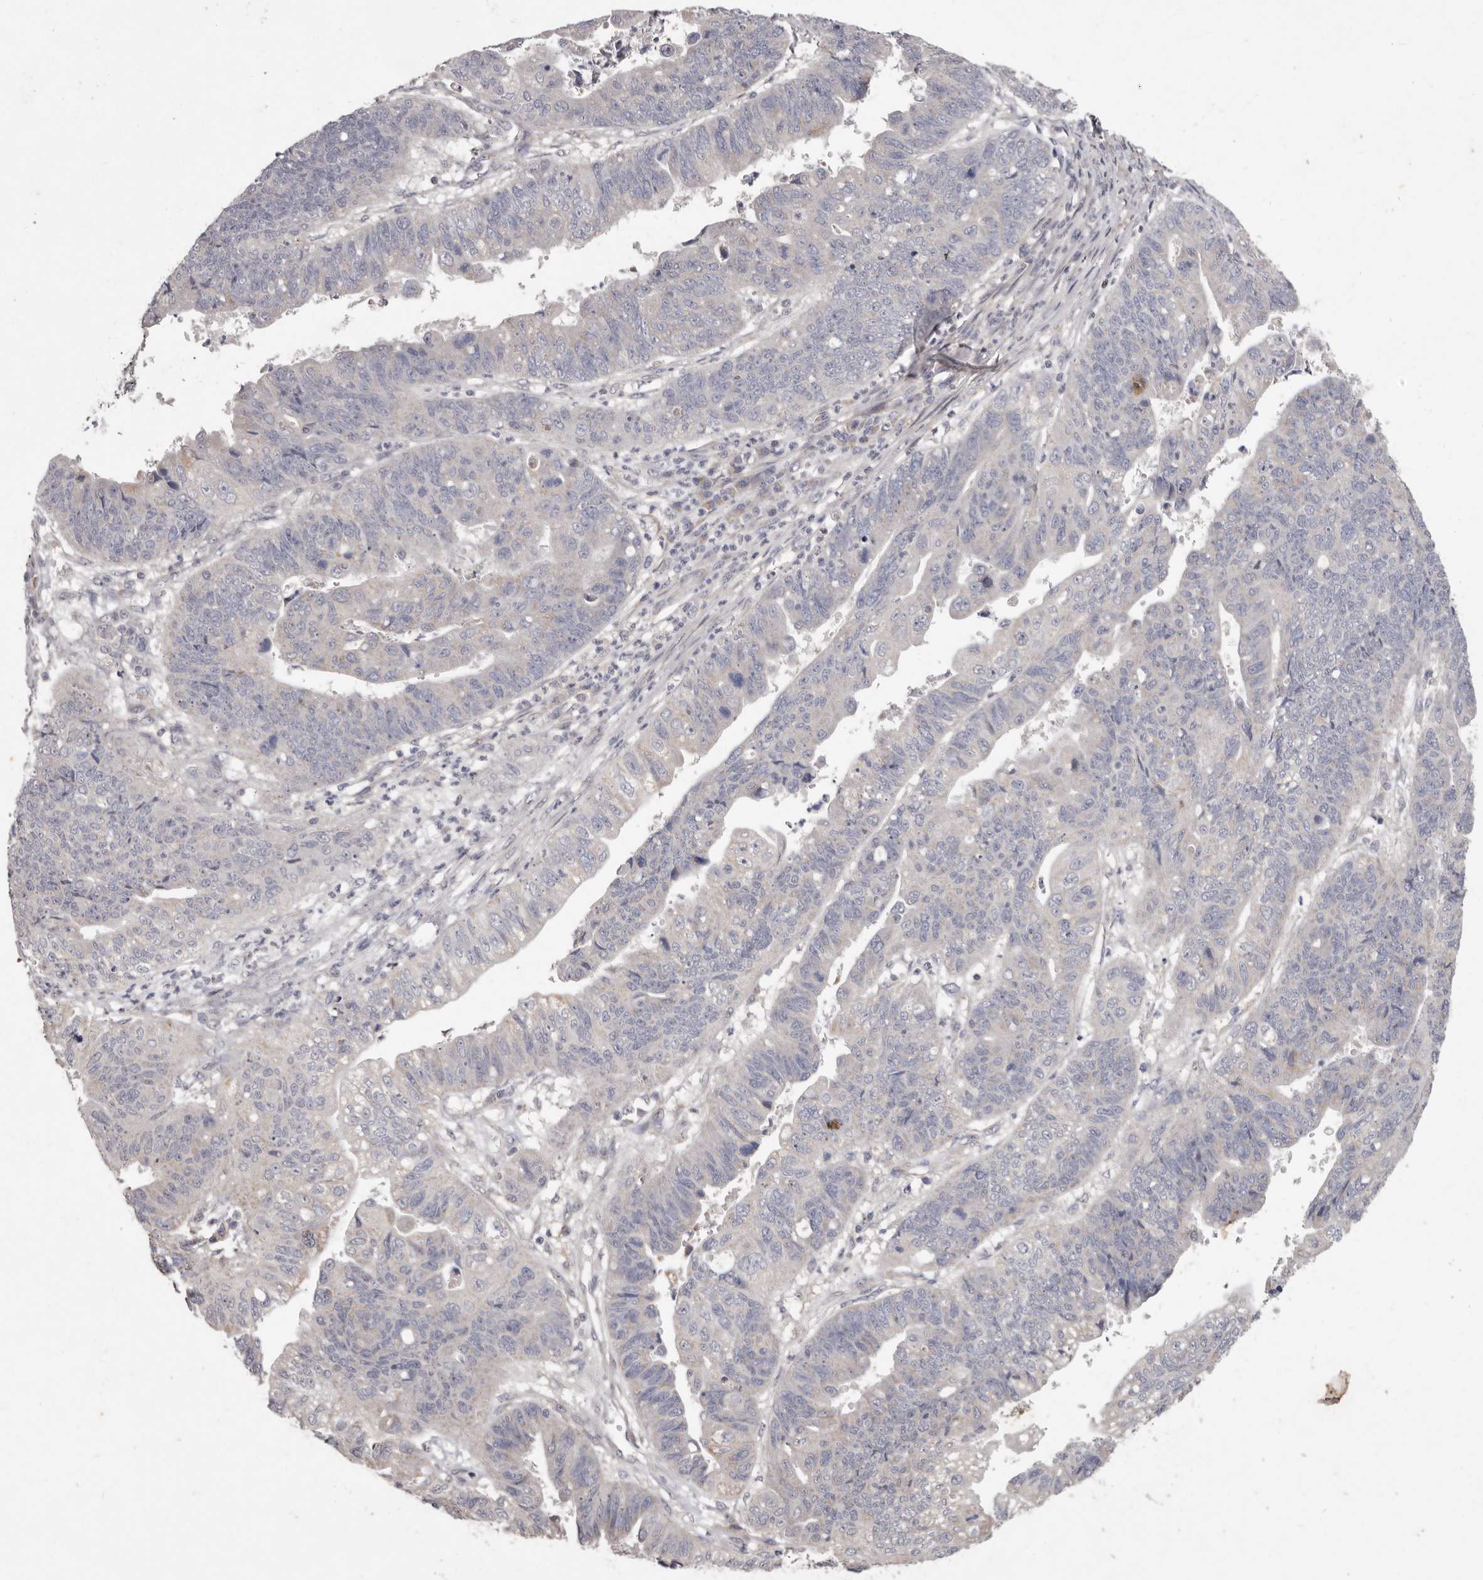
{"staining": {"intensity": "negative", "quantity": "none", "location": "none"}, "tissue": "stomach cancer", "cell_type": "Tumor cells", "image_type": "cancer", "snomed": [{"axis": "morphology", "description": "Adenocarcinoma, NOS"}, {"axis": "topography", "description": "Stomach"}], "caption": "Immunohistochemical staining of human stomach cancer shows no significant positivity in tumor cells.", "gene": "FLAD1", "patient": {"sex": "male", "age": 59}}